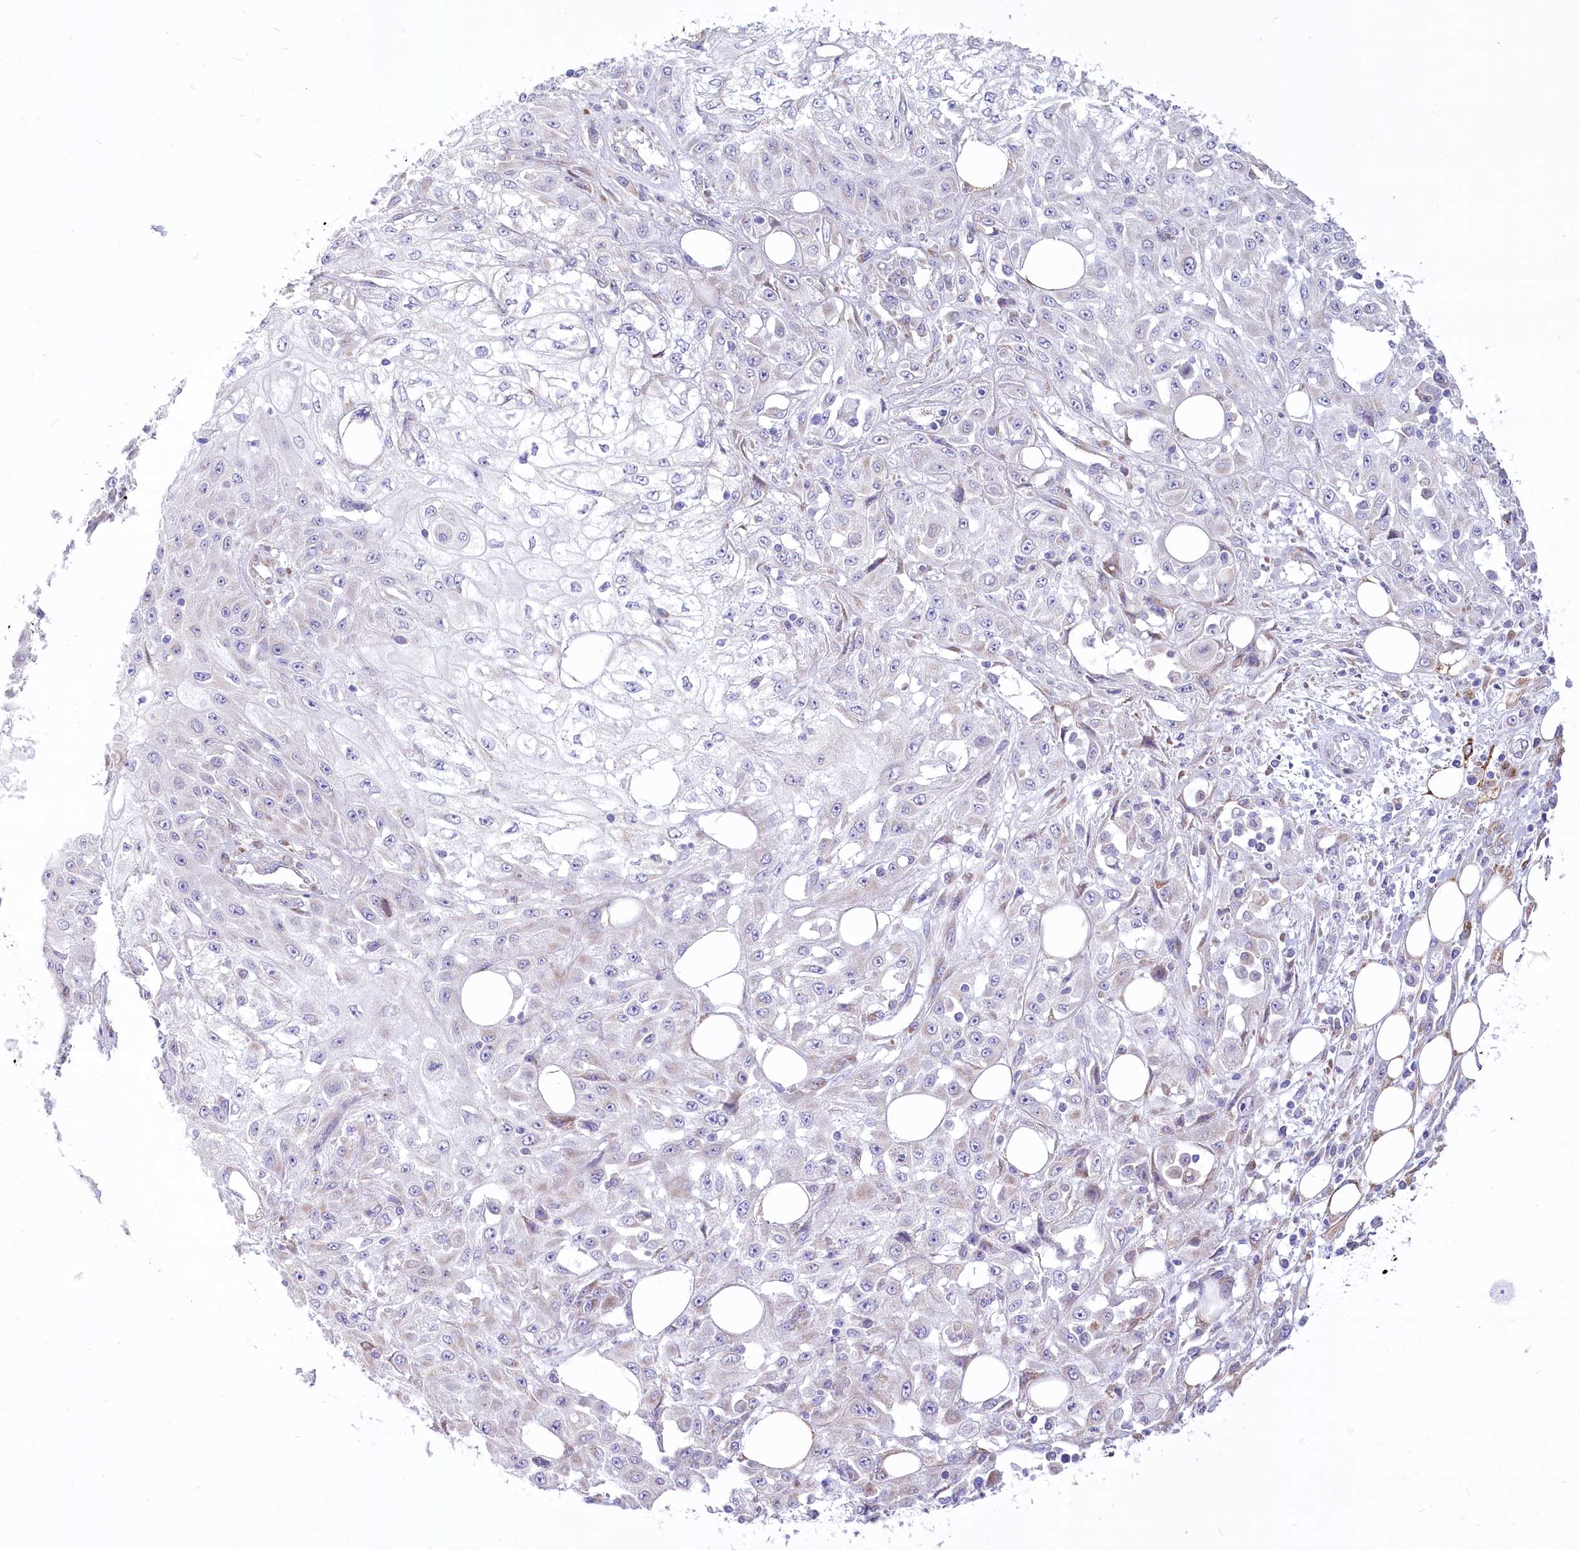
{"staining": {"intensity": "negative", "quantity": "none", "location": "none"}, "tissue": "skin cancer", "cell_type": "Tumor cells", "image_type": "cancer", "snomed": [{"axis": "morphology", "description": "Squamous cell carcinoma, NOS"}, {"axis": "morphology", "description": "Squamous cell carcinoma, metastatic, NOS"}, {"axis": "topography", "description": "Skin"}, {"axis": "topography", "description": "Lymph node"}], "caption": "Tumor cells are negative for protein expression in human skin cancer (metastatic squamous cell carcinoma).", "gene": "STT3B", "patient": {"sex": "male", "age": 75}}